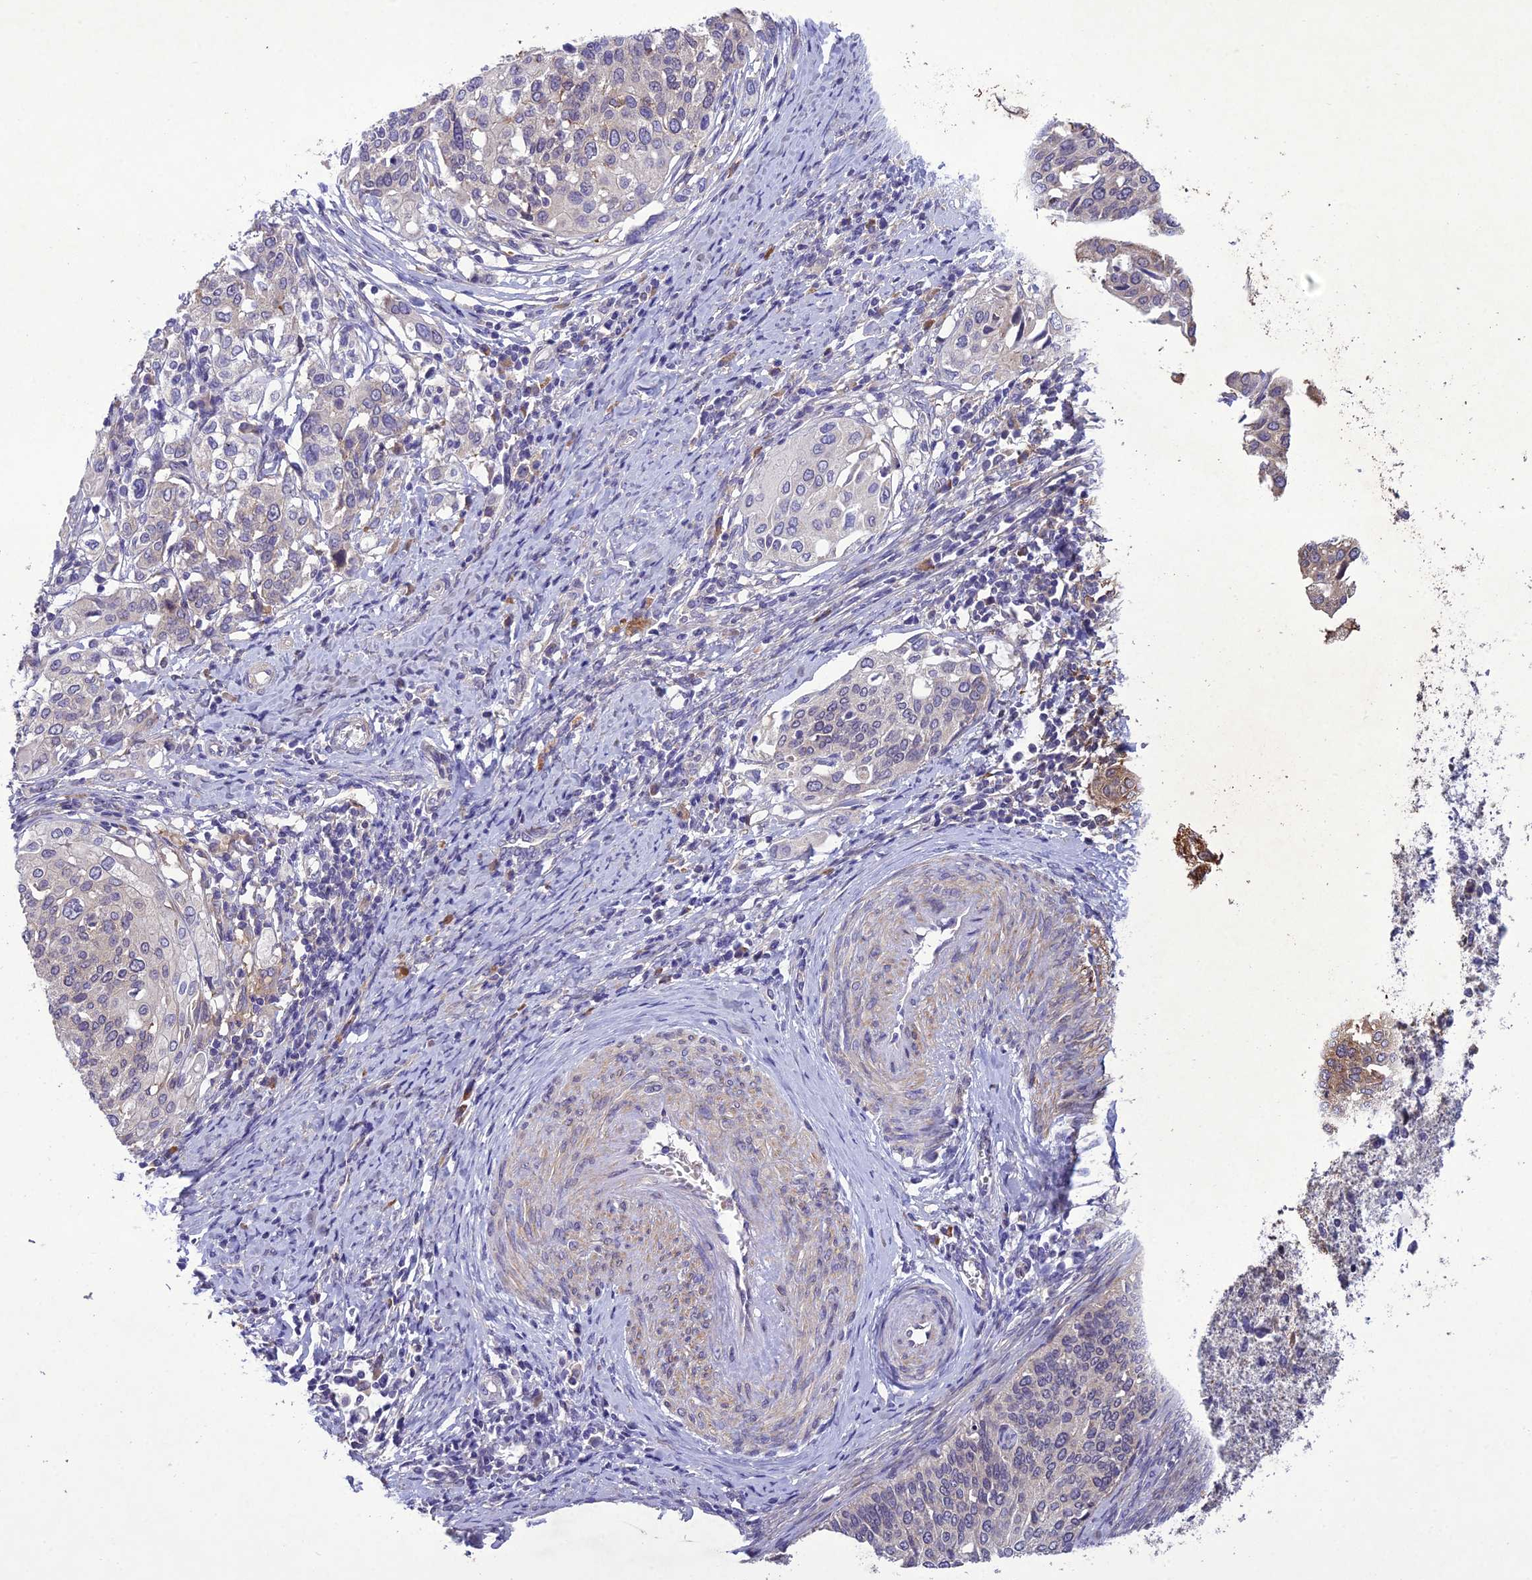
{"staining": {"intensity": "negative", "quantity": "none", "location": "none"}, "tissue": "cervical cancer", "cell_type": "Tumor cells", "image_type": "cancer", "snomed": [{"axis": "morphology", "description": "Squamous cell carcinoma, NOS"}, {"axis": "topography", "description": "Cervix"}], "caption": "IHC of cervical squamous cell carcinoma shows no expression in tumor cells. Brightfield microscopy of immunohistochemistry (IHC) stained with DAB (3,3'-diaminobenzidine) (brown) and hematoxylin (blue), captured at high magnification.", "gene": "CENPL", "patient": {"sex": "female", "age": 44}}